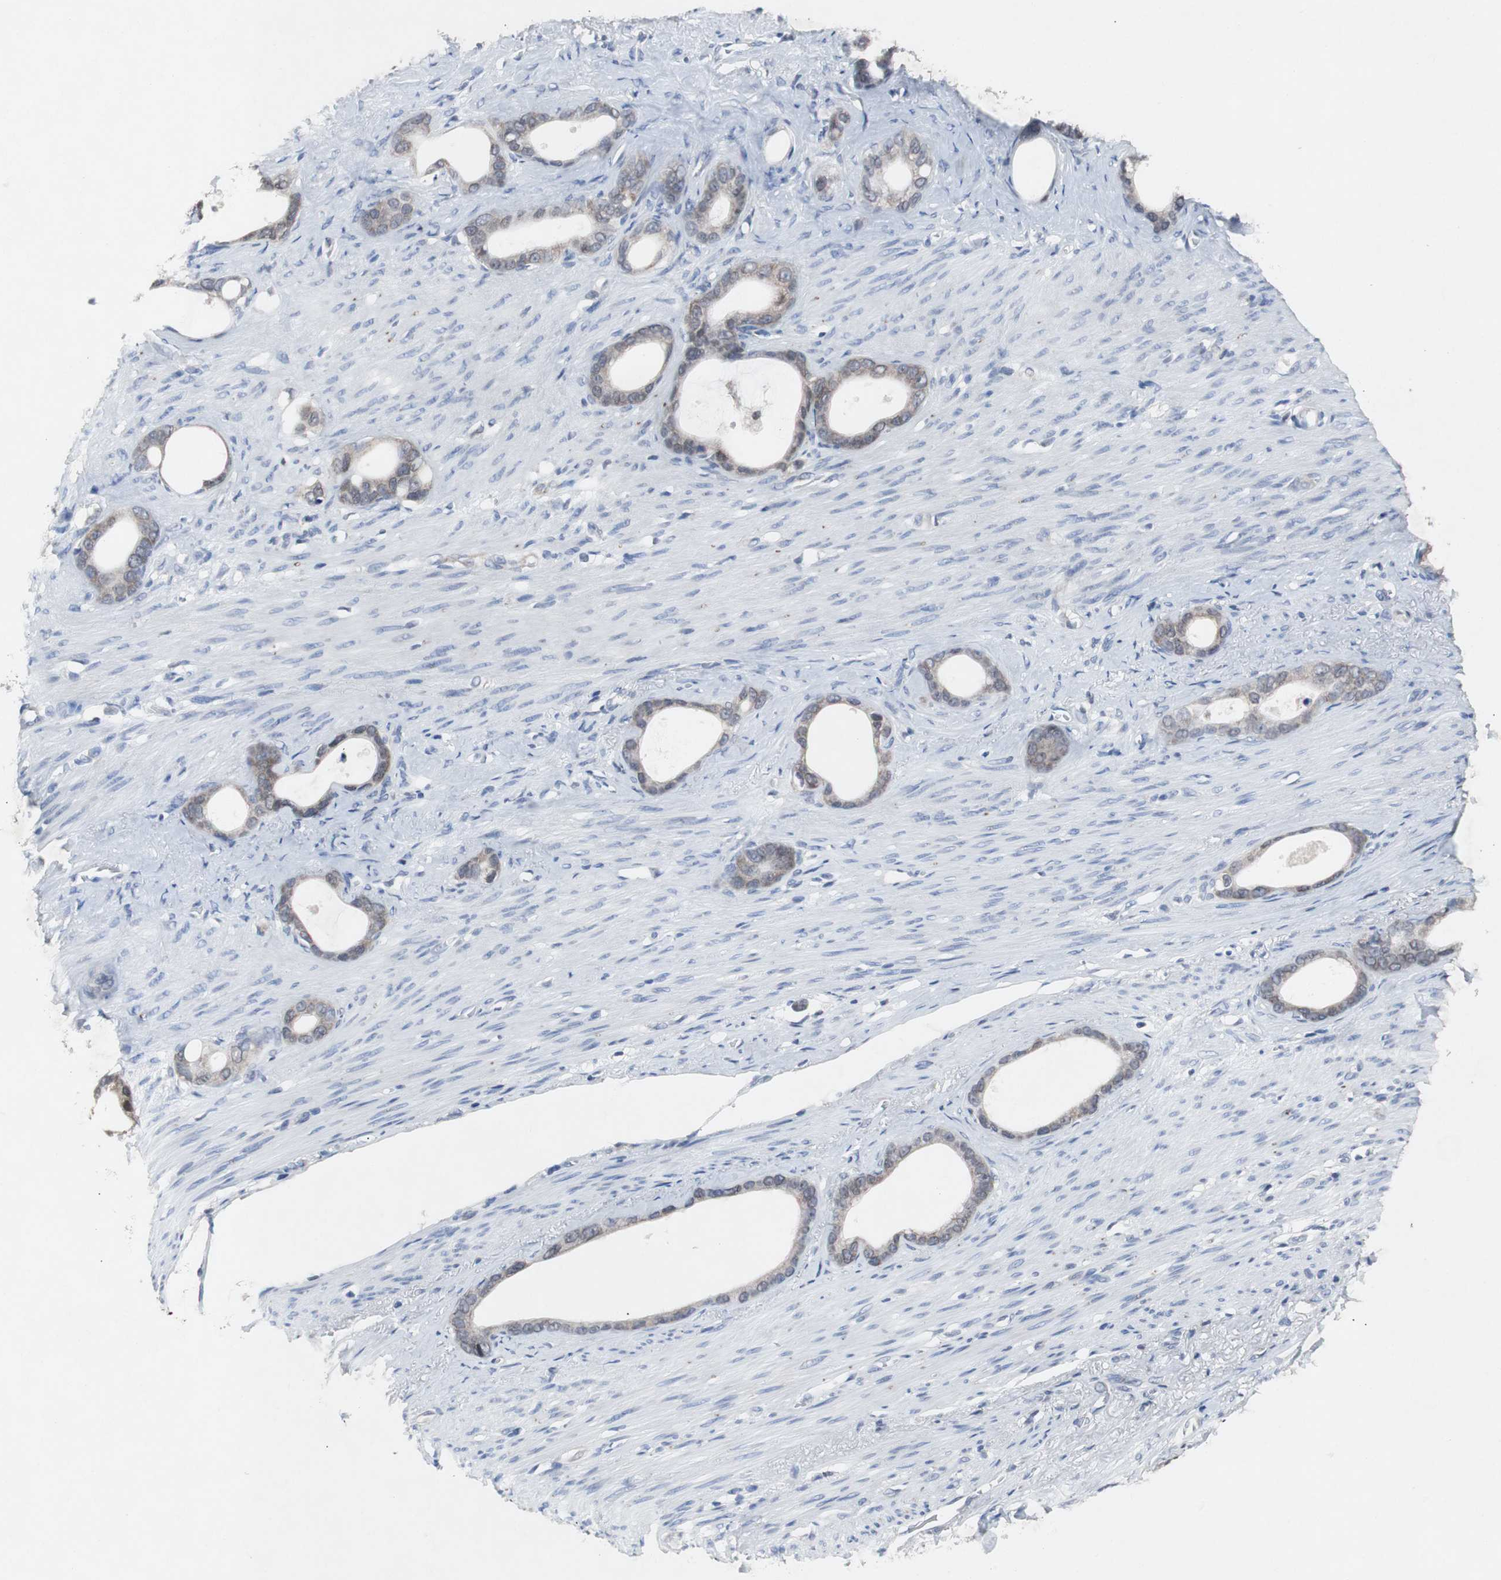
{"staining": {"intensity": "weak", "quantity": ">75%", "location": "cytoplasmic/membranous"}, "tissue": "stomach cancer", "cell_type": "Tumor cells", "image_type": "cancer", "snomed": [{"axis": "morphology", "description": "Adenocarcinoma, NOS"}, {"axis": "topography", "description": "Stomach"}], "caption": "Protein positivity by IHC demonstrates weak cytoplasmic/membranous positivity in approximately >75% of tumor cells in stomach adenocarcinoma.", "gene": "RBM47", "patient": {"sex": "female", "age": 75}}